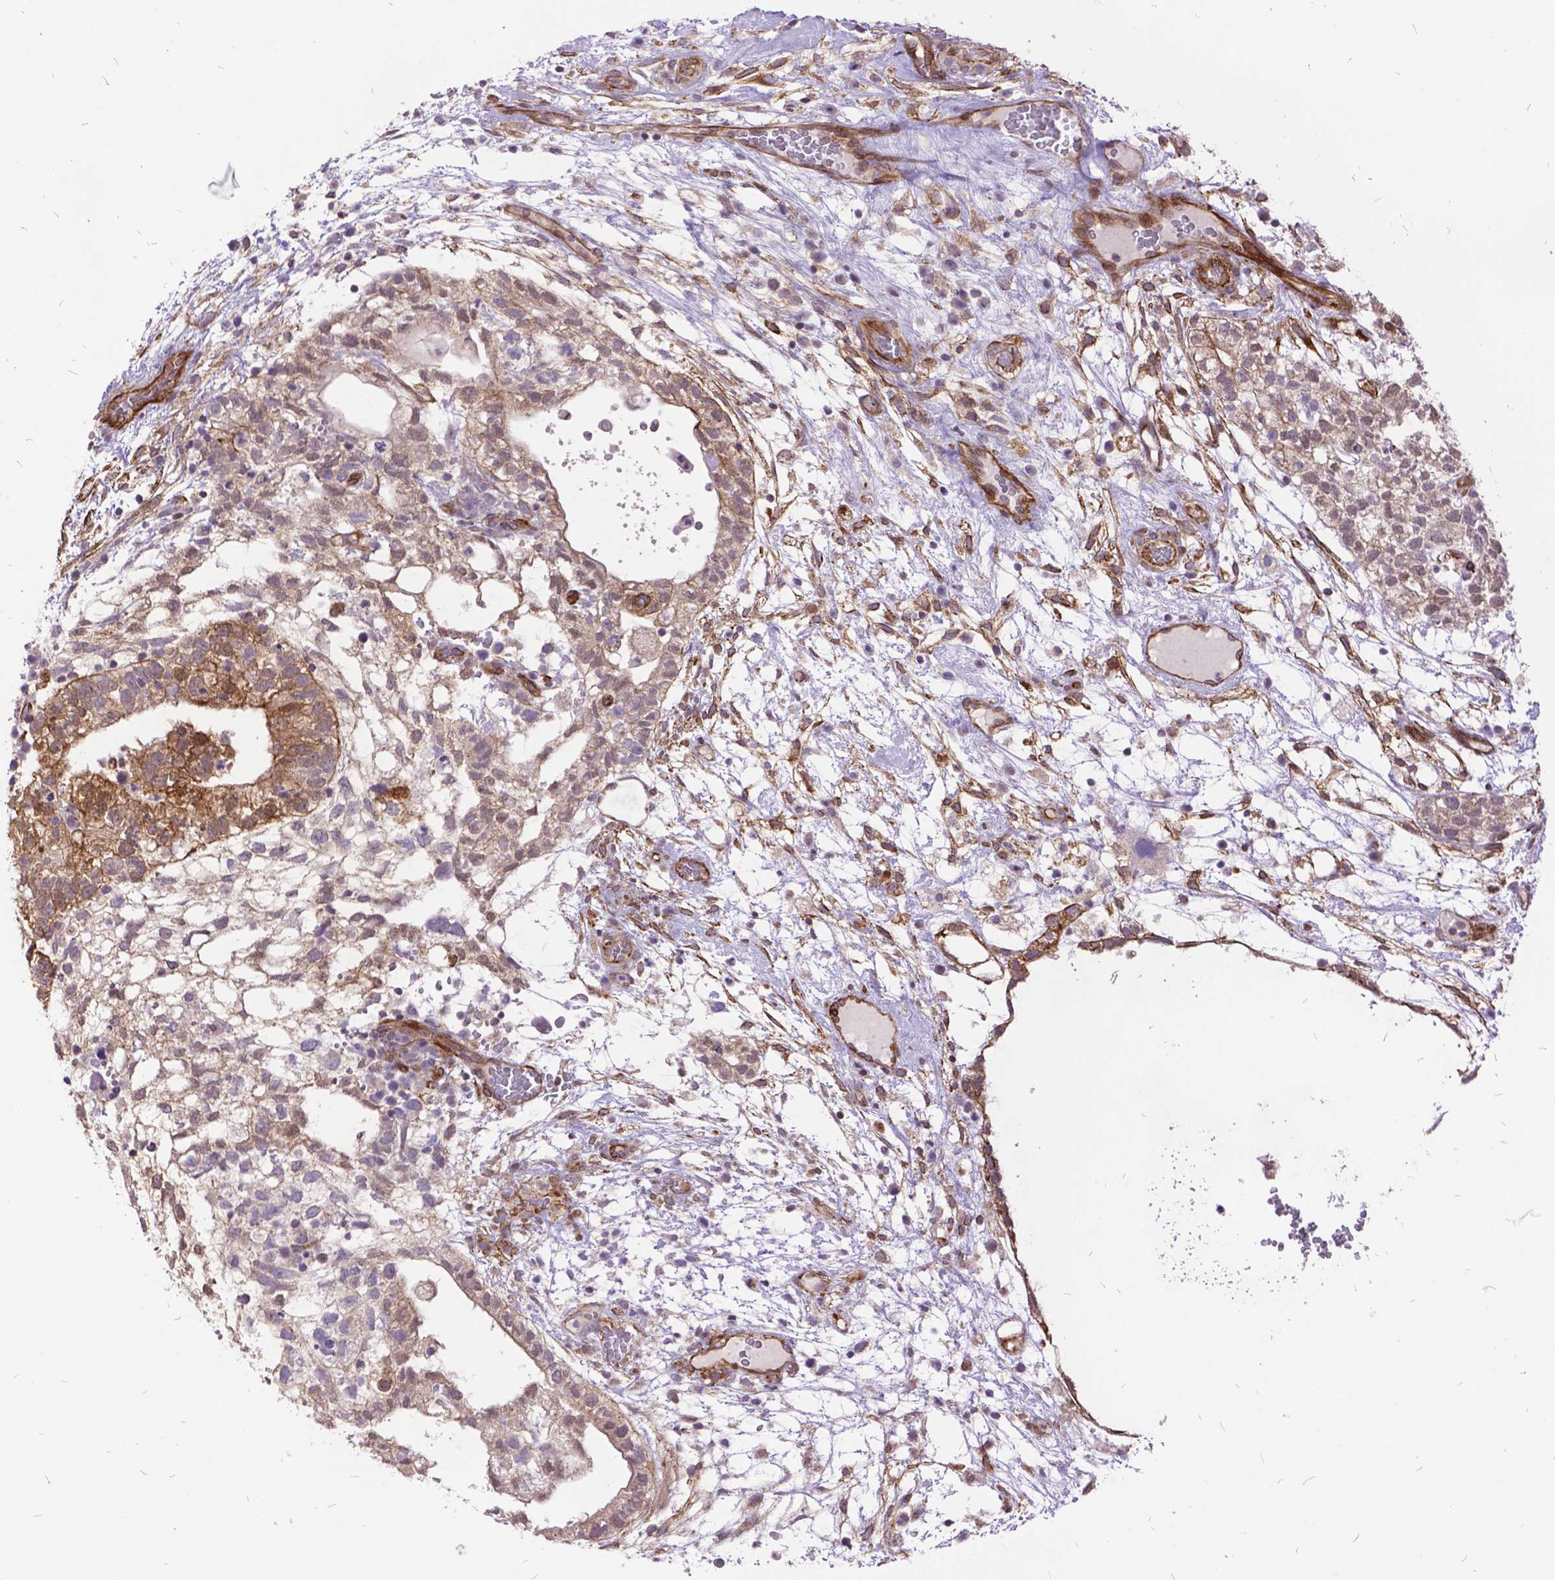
{"staining": {"intensity": "moderate", "quantity": "<25%", "location": "cytoplasmic/membranous"}, "tissue": "testis cancer", "cell_type": "Tumor cells", "image_type": "cancer", "snomed": [{"axis": "morphology", "description": "Normal tissue, NOS"}, {"axis": "morphology", "description": "Carcinoma, Embryonal, NOS"}, {"axis": "topography", "description": "Testis"}], "caption": "Testis cancer (embryonal carcinoma) was stained to show a protein in brown. There is low levels of moderate cytoplasmic/membranous staining in about <25% of tumor cells.", "gene": "GRB7", "patient": {"sex": "male", "age": 32}}